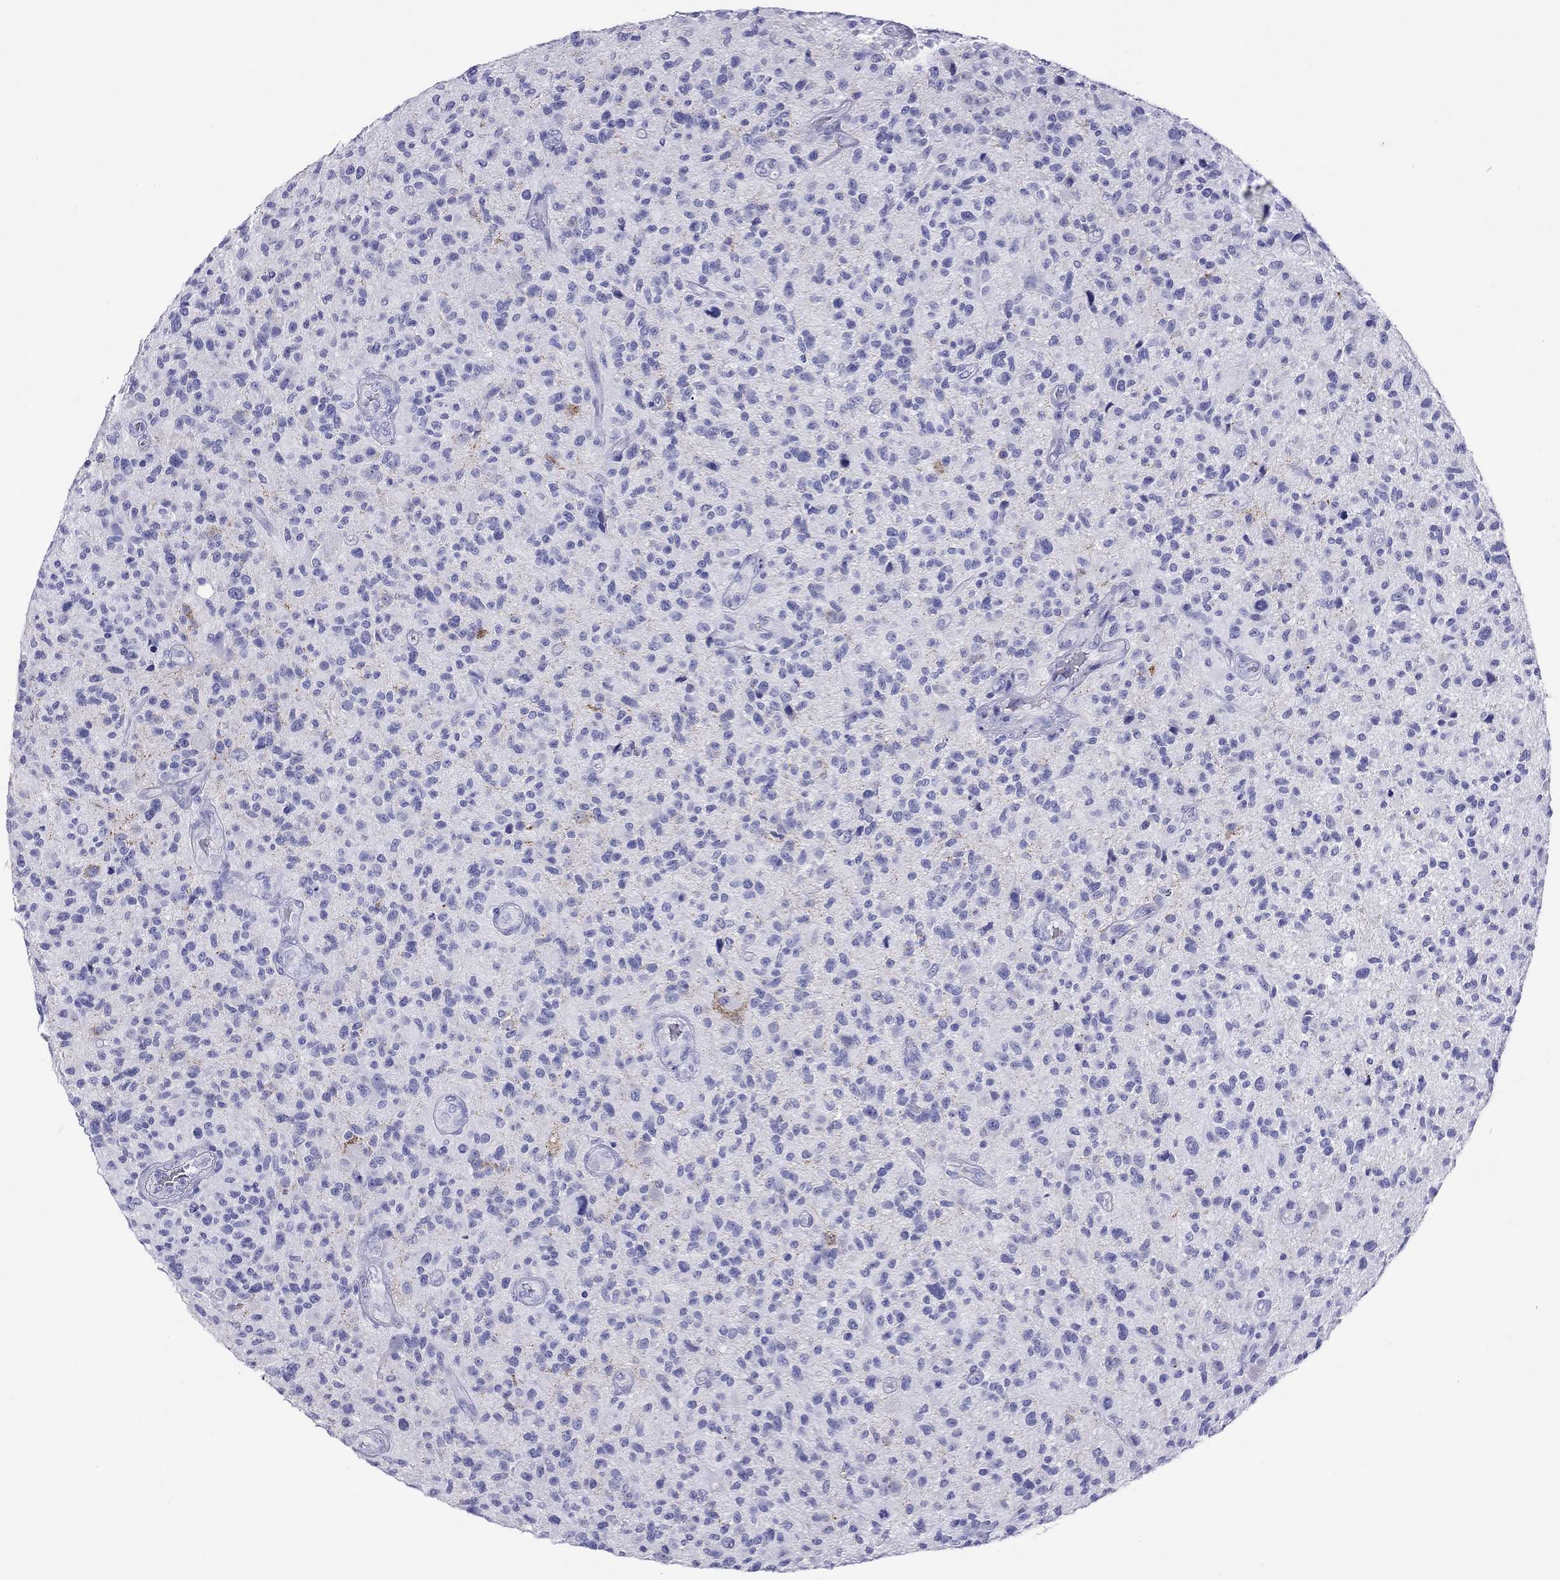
{"staining": {"intensity": "negative", "quantity": "none", "location": "none"}, "tissue": "glioma", "cell_type": "Tumor cells", "image_type": "cancer", "snomed": [{"axis": "morphology", "description": "Glioma, malignant, High grade"}, {"axis": "topography", "description": "Brain"}], "caption": "Immunohistochemical staining of human malignant high-grade glioma demonstrates no significant staining in tumor cells.", "gene": "PTPRN", "patient": {"sex": "male", "age": 47}}